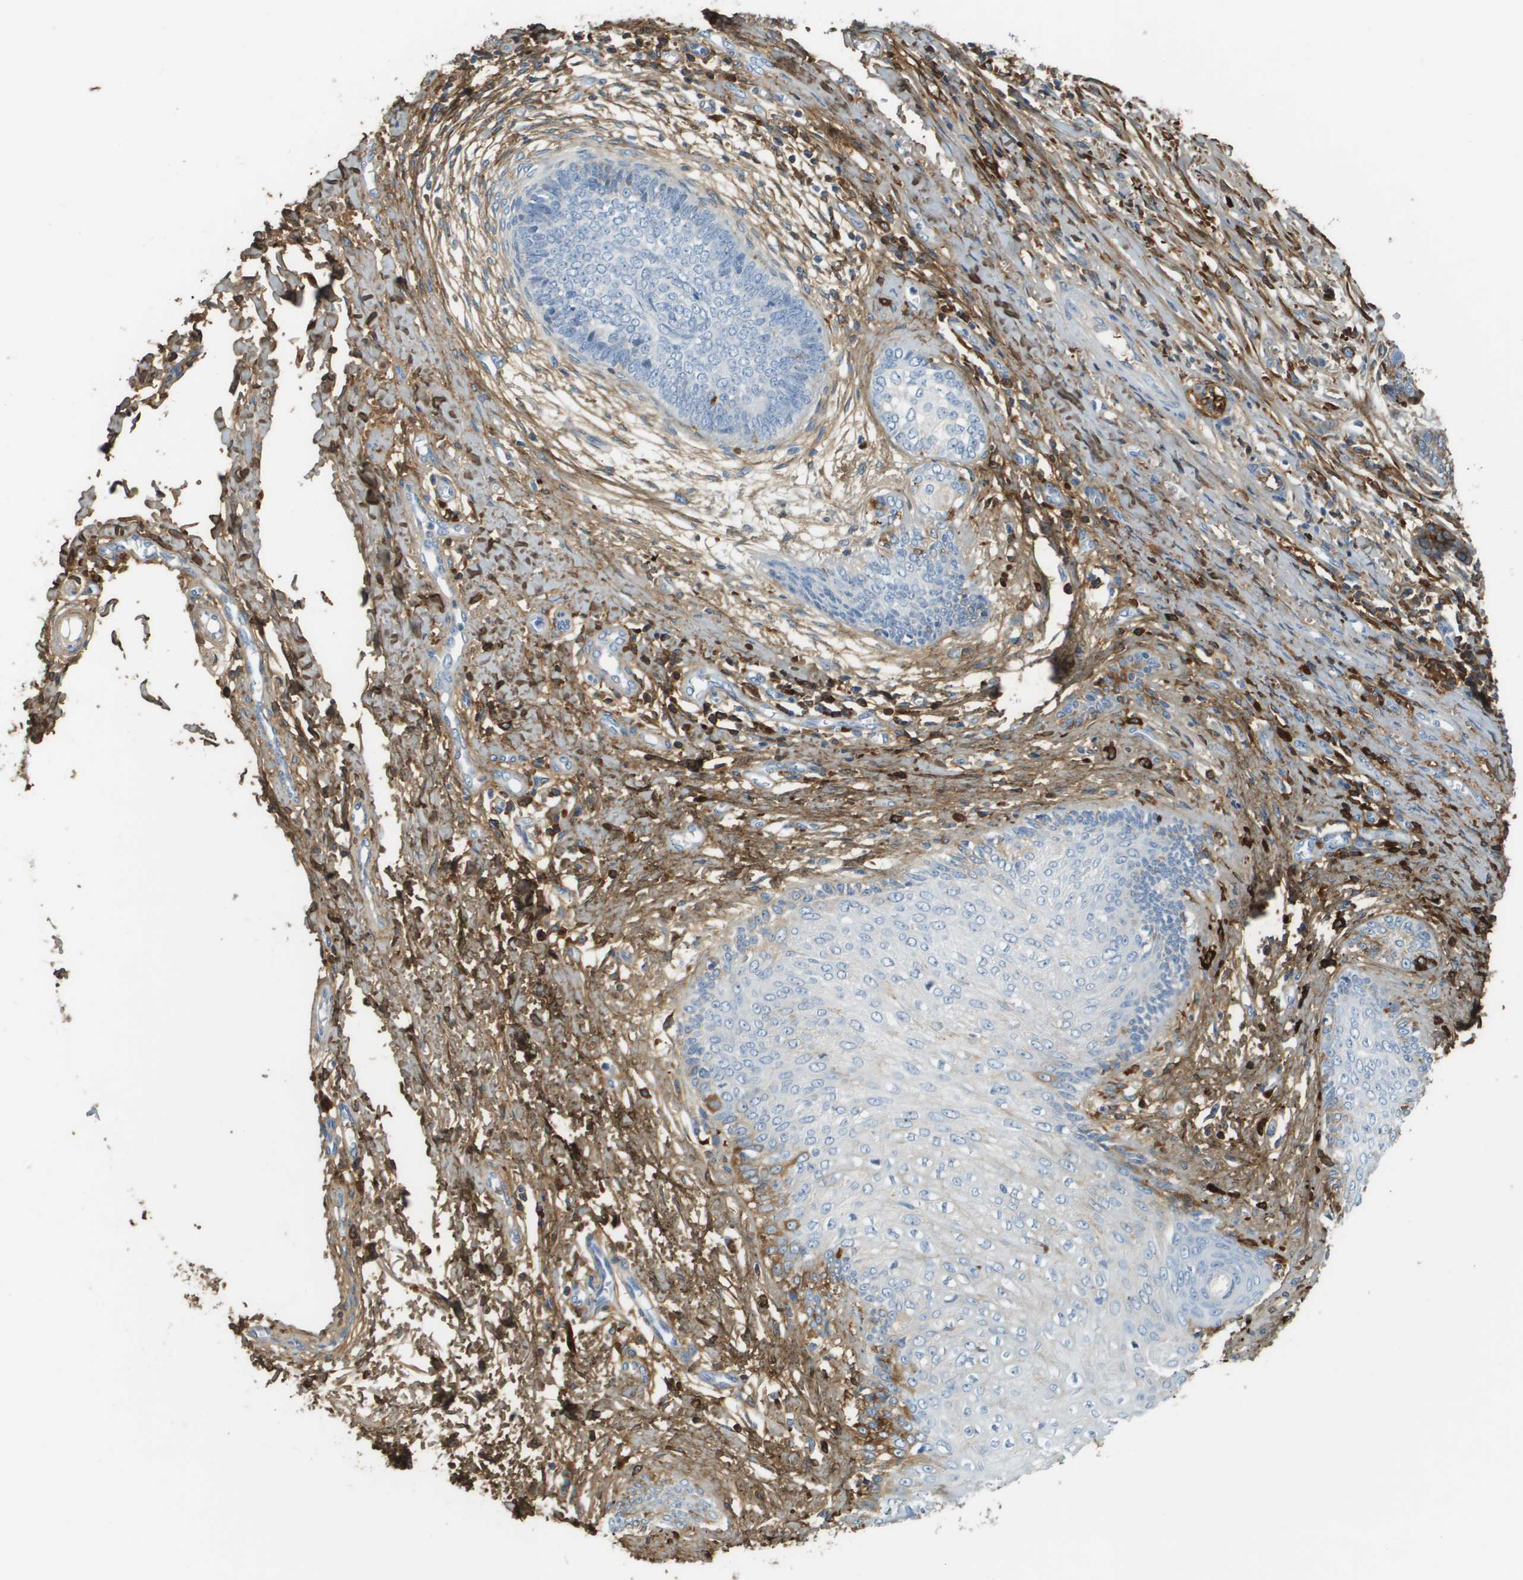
{"staining": {"intensity": "strong", "quantity": "<25%", "location": "cytoplasmic/membranous"}, "tissue": "skin cancer", "cell_type": "Tumor cells", "image_type": "cancer", "snomed": [{"axis": "morphology", "description": "Basal cell carcinoma"}, {"axis": "topography", "description": "Skin"}], "caption": "Immunohistochemistry (IHC) micrograph of neoplastic tissue: basal cell carcinoma (skin) stained using IHC demonstrates medium levels of strong protein expression localized specifically in the cytoplasmic/membranous of tumor cells, appearing as a cytoplasmic/membranous brown color.", "gene": "DCN", "patient": {"sex": "female", "age": 64}}